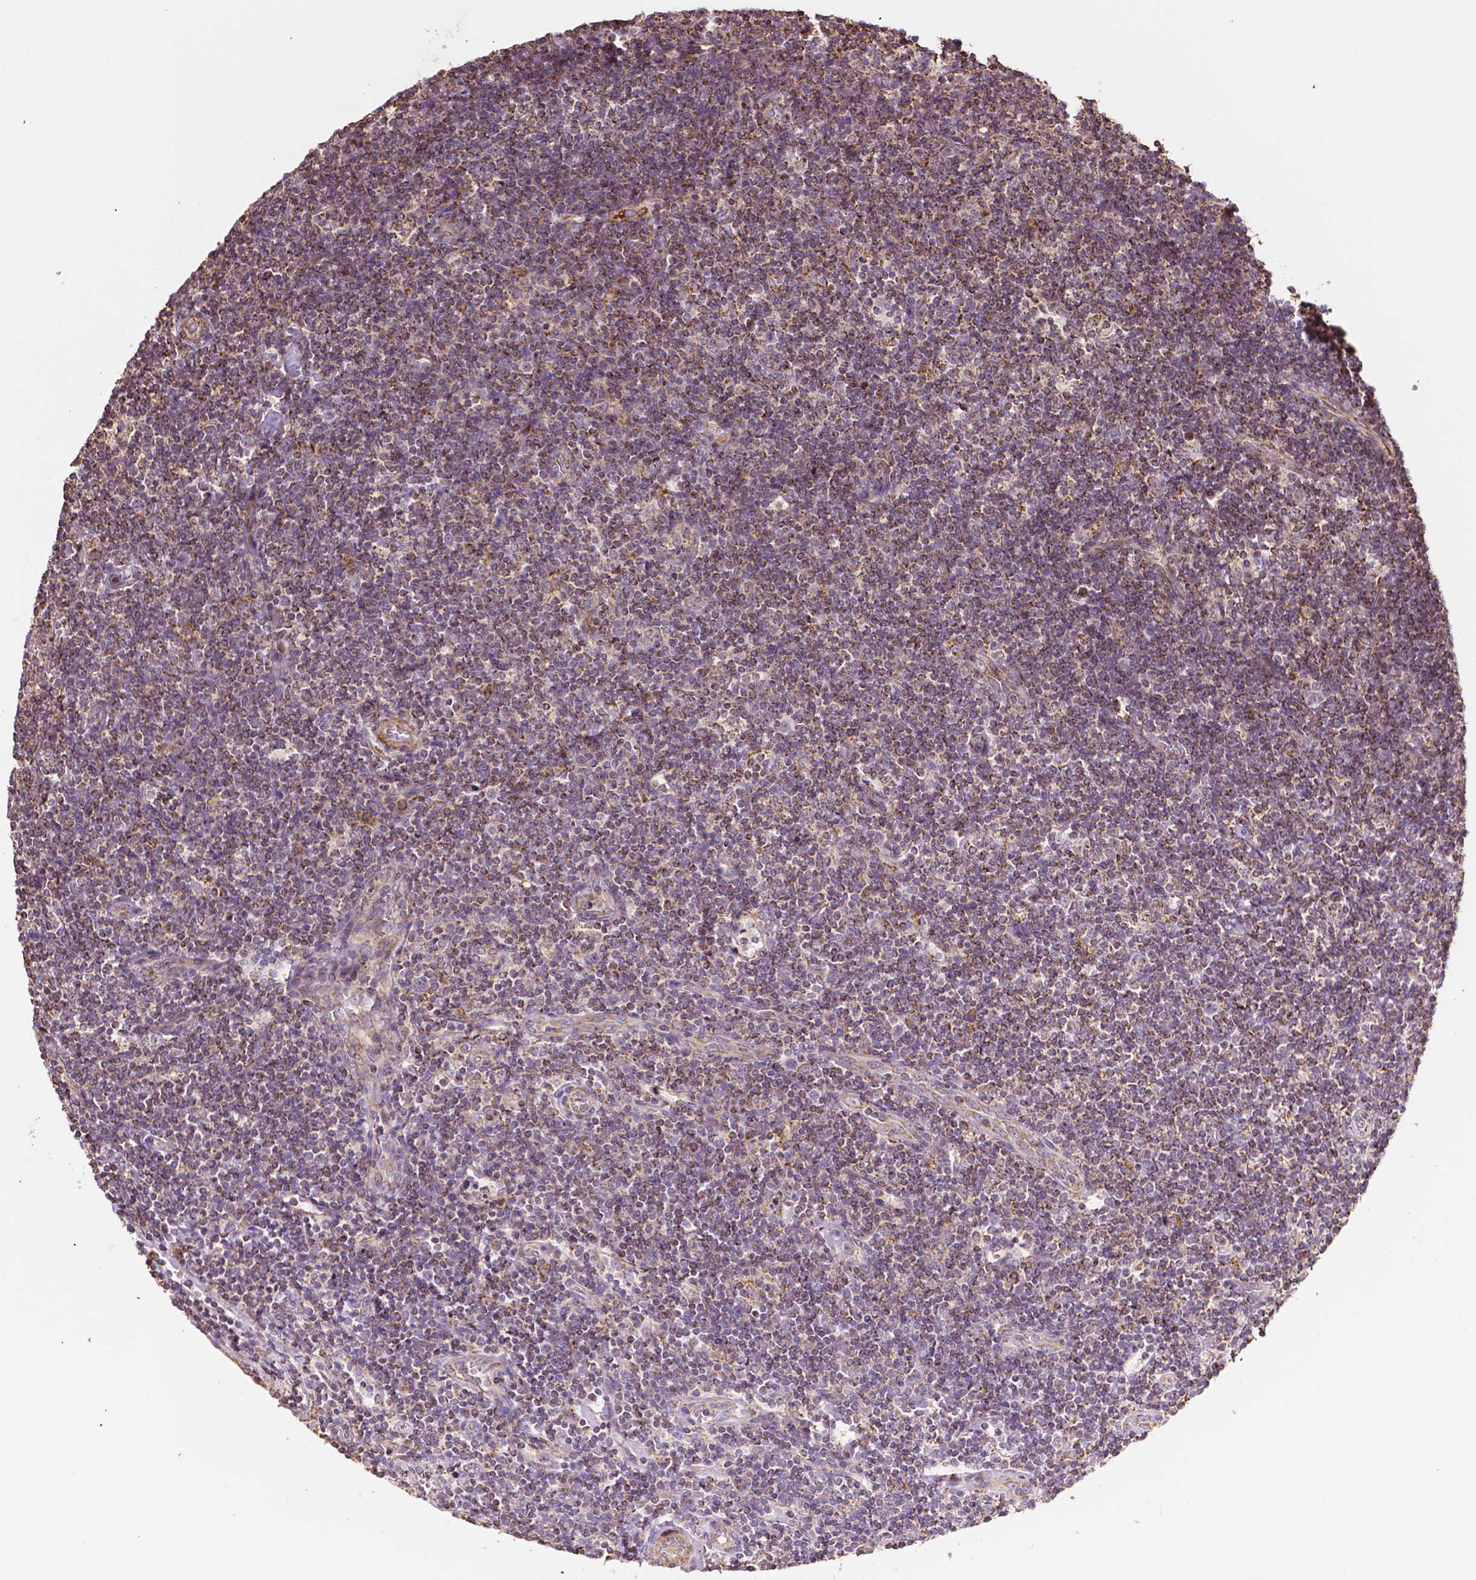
{"staining": {"intensity": "negative", "quantity": "none", "location": "none"}, "tissue": "lymphoma", "cell_type": "Tumor cells", "image_type": "cancer", "snomed": [{"axis": "morphology", "description": "Hodgkin's disease, NOS"}, {"axis": "topography", "description": "Lymph node"}], "caption": "Hodgkin's disease was stained to show a protein in brown. There is no significant positivity in tumor cells. (Immunohistochemistry, brightfield microscopy, high magnification).", "gene": "LRR1", "patient": {"sex": "male", "age": 40}}